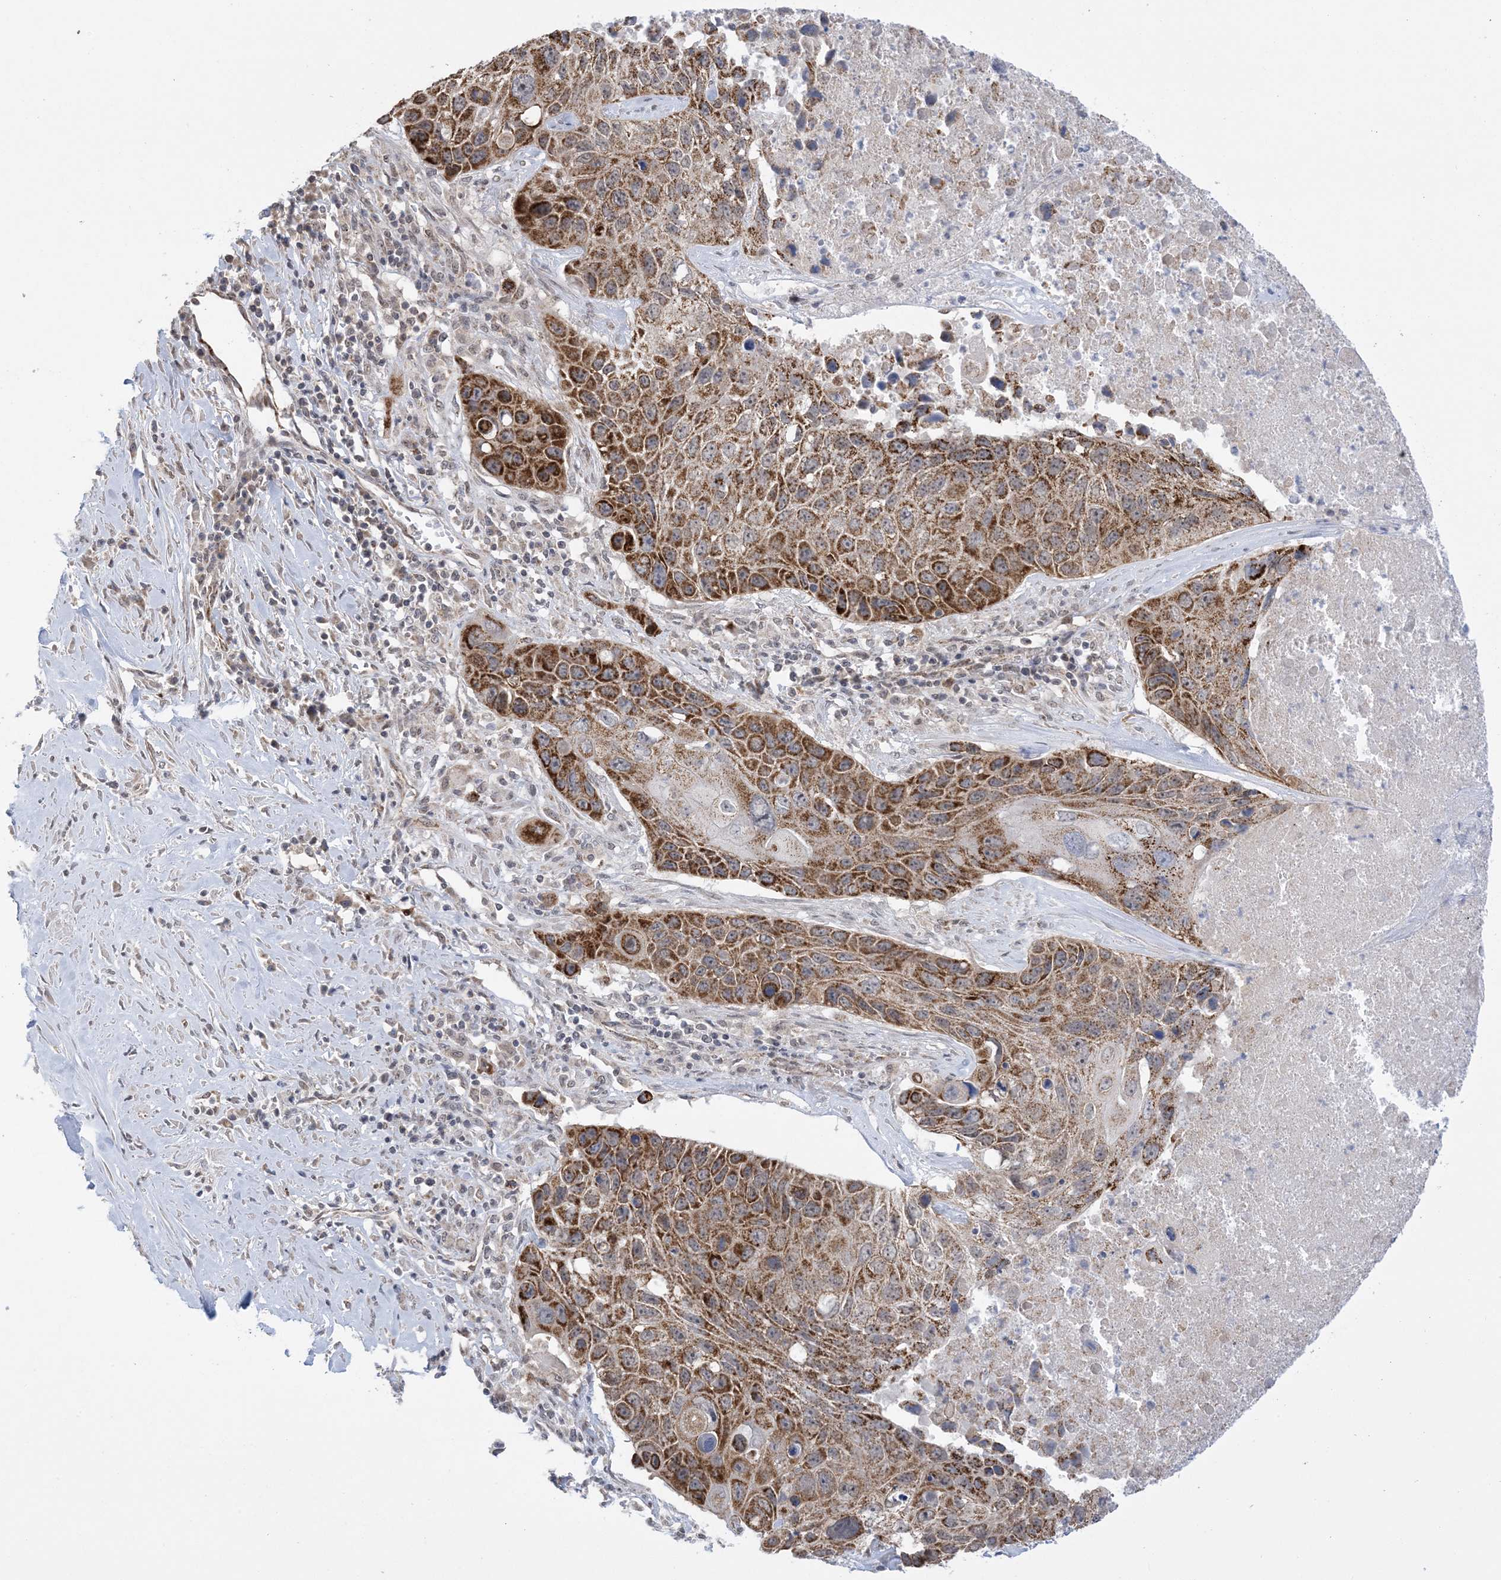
{"staining": {"intensity": "moderate", "quantity": ">75%", "location": "cytoplasmic/membranous"}, "tissue": "lung cancer", "cell_type": "Tumor cells", "image_type": "cancer", "snomed": [{"axis": "morphology", "description": "Squamous cell carcinoma, NOS"}, {"axis": "topography", "description": "Lung"}], "caption": "IHC photomicrograph of neoplastic tissue: lung cancer (squamous cell carcinoma) stained using IHC reveals medium levels of moderate protein expression localized specifically in the cytoplasmic/membranous of tumor cells, appearing as a cytoplasmic/membranous brown color.", "gene": "TRMT10C", "patient": {"sex": "male", "age": 61}}